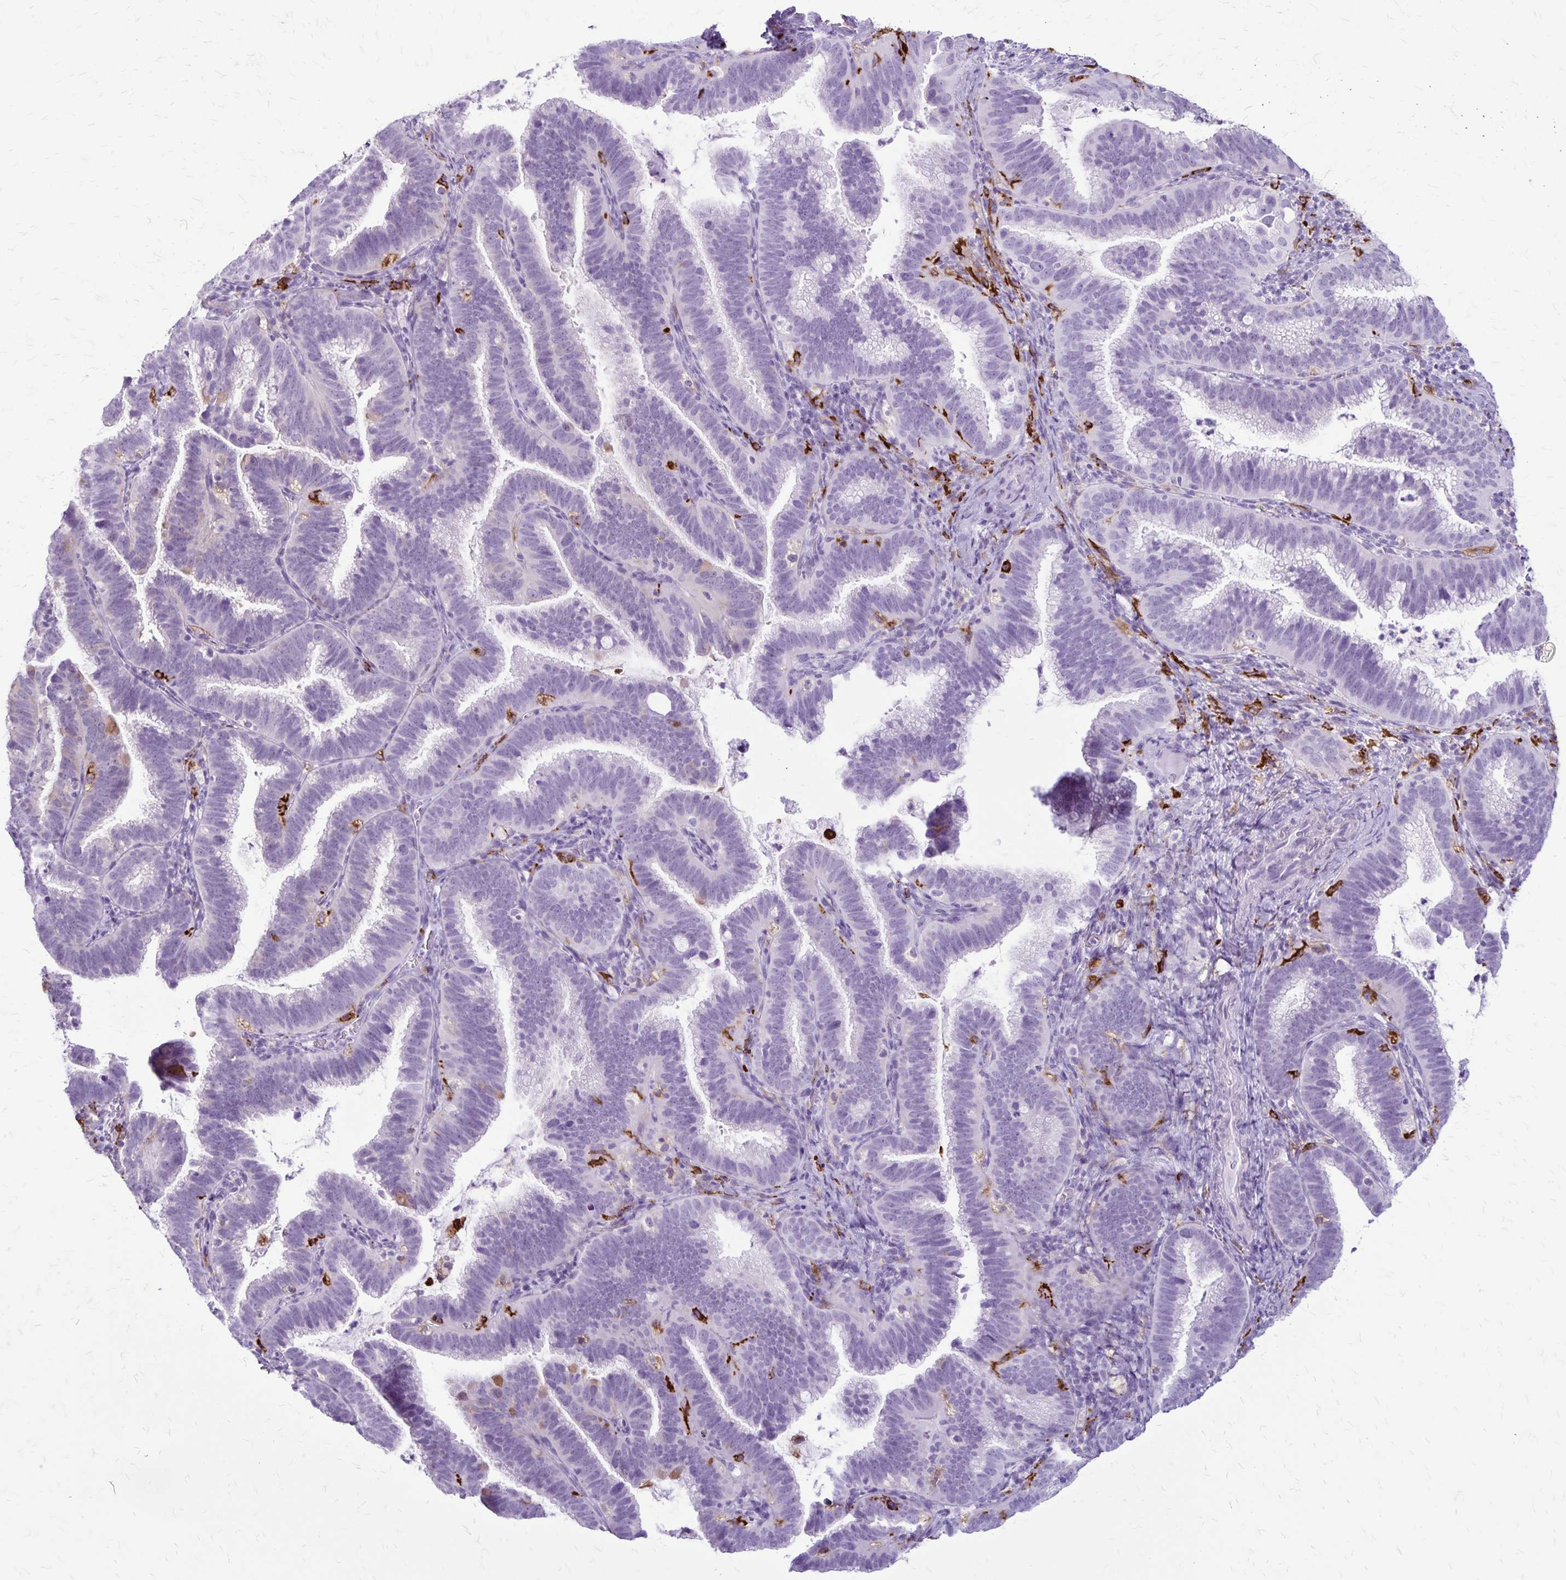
{"staining": {"intensity": "negative", "quantity": "none", "location": "none"}, "tissue": "cervical cancer", "cell_type": "Tumor cells", "image_type": "cancer", "snomed": [{"axis": "morphology", "description": "Adenocarcinoma, NOS"}, {"axis": "topography", "description": "Cervix"}], "caption": "High magnification brightfield microscopy of cervical cancer stained with DAB (3,3'-diaminobenzidine) (brown) and counterstained with hematoxylin (blue): tumor cells show no significant positivity.", "gene": "RTN1", "patient": {"sex": "female", "age": 61}}